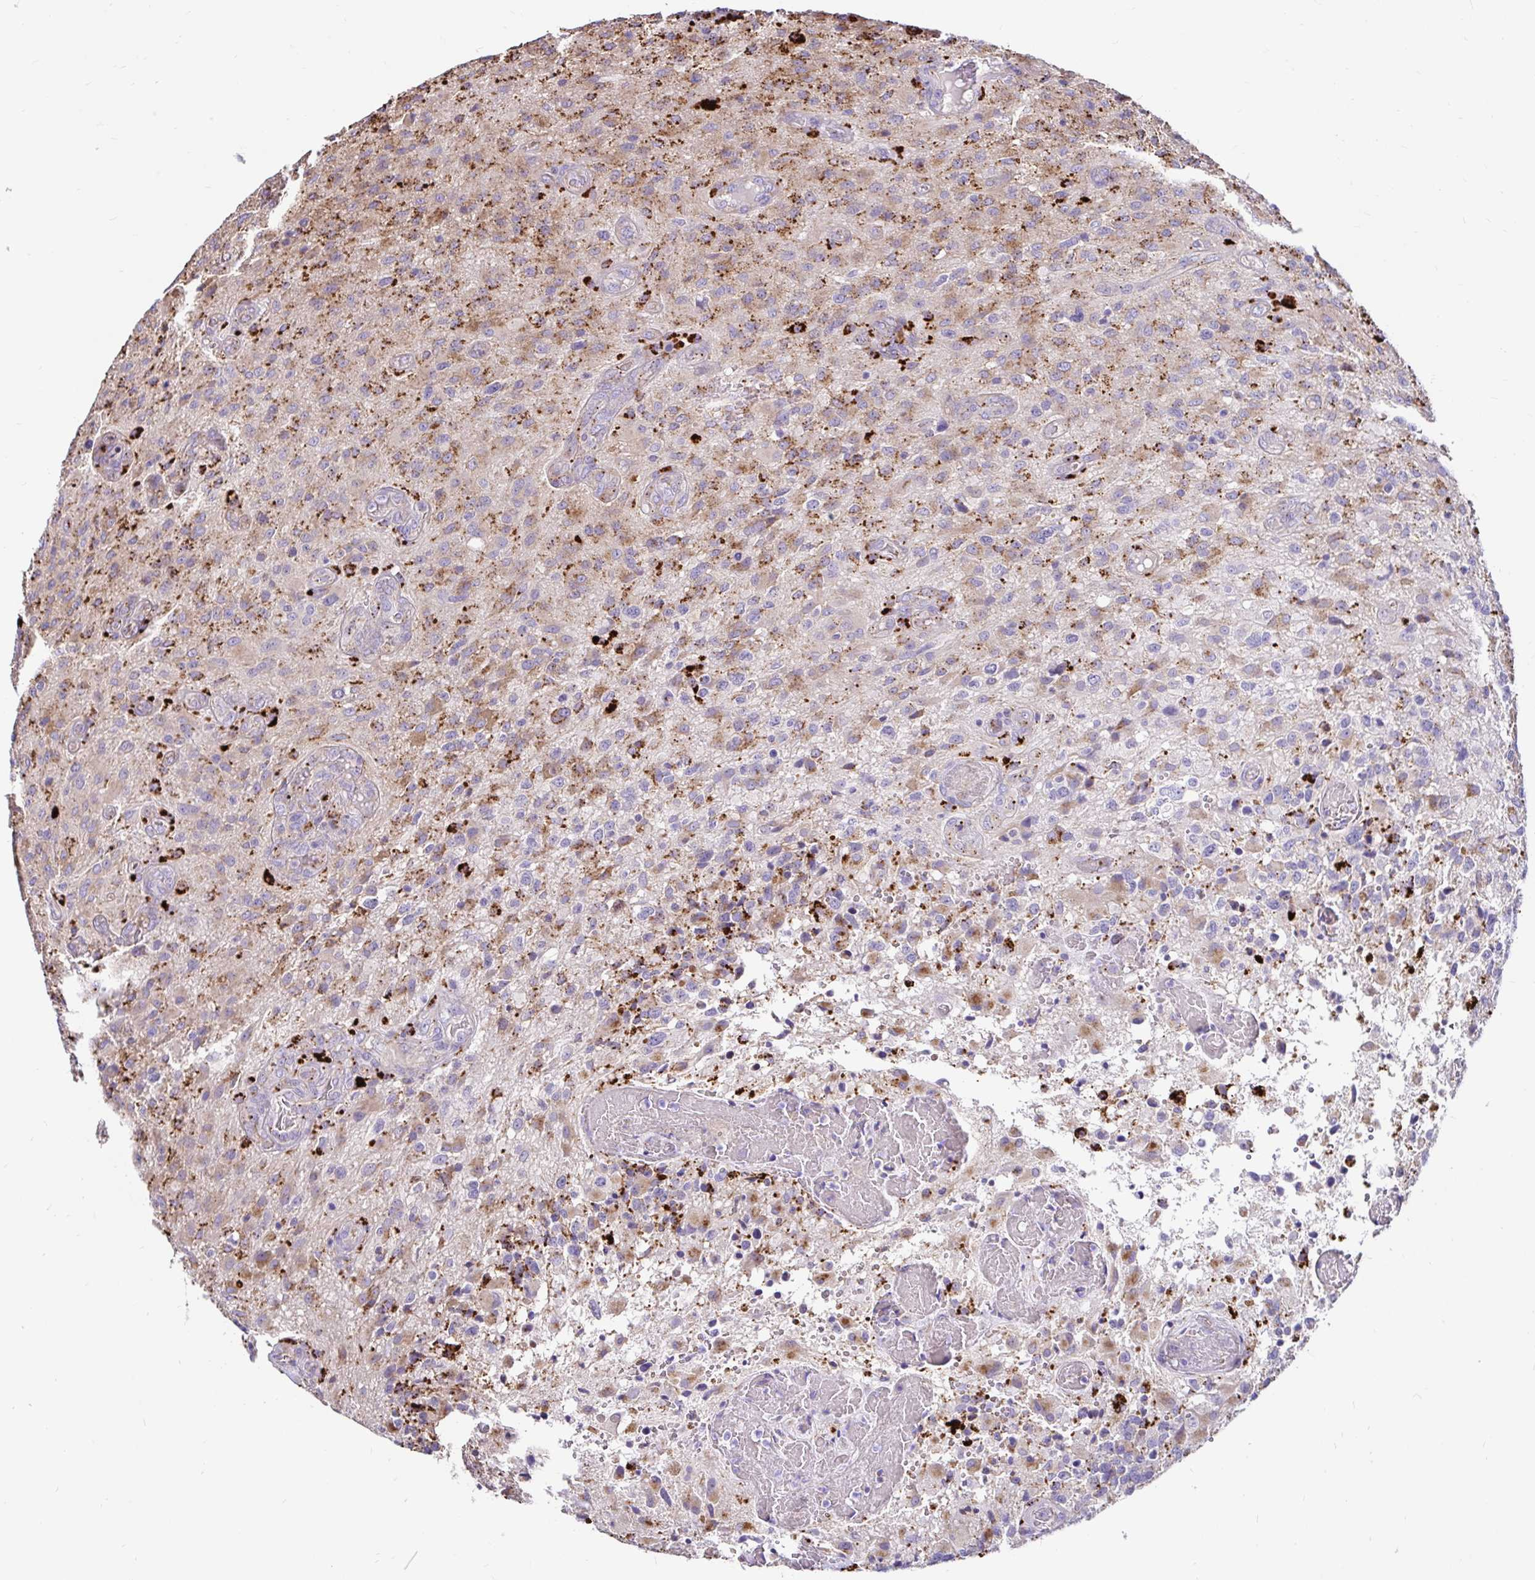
{"staining": {"intensity": "moderate", "quantity": "25%-75%", "location": "cytoplasmic/membranous"}, "tissue": "glioma", "cell_type": "Tumor cells", "image_type": "cancer", "snomed": [{"axis": "morphology", "description": "Glioma, malignant, High grade"}, {"axis": "topography", "description": "Brain"}], "caption": "Human malignant high-grade glioma stained for a protein (brown) displays moderate cytoplasmic/membranous positive positivity in about 25%-75% of tumor cells.", "gene": "FUCA1", "patient": {"sex": "male", "age": 53}}